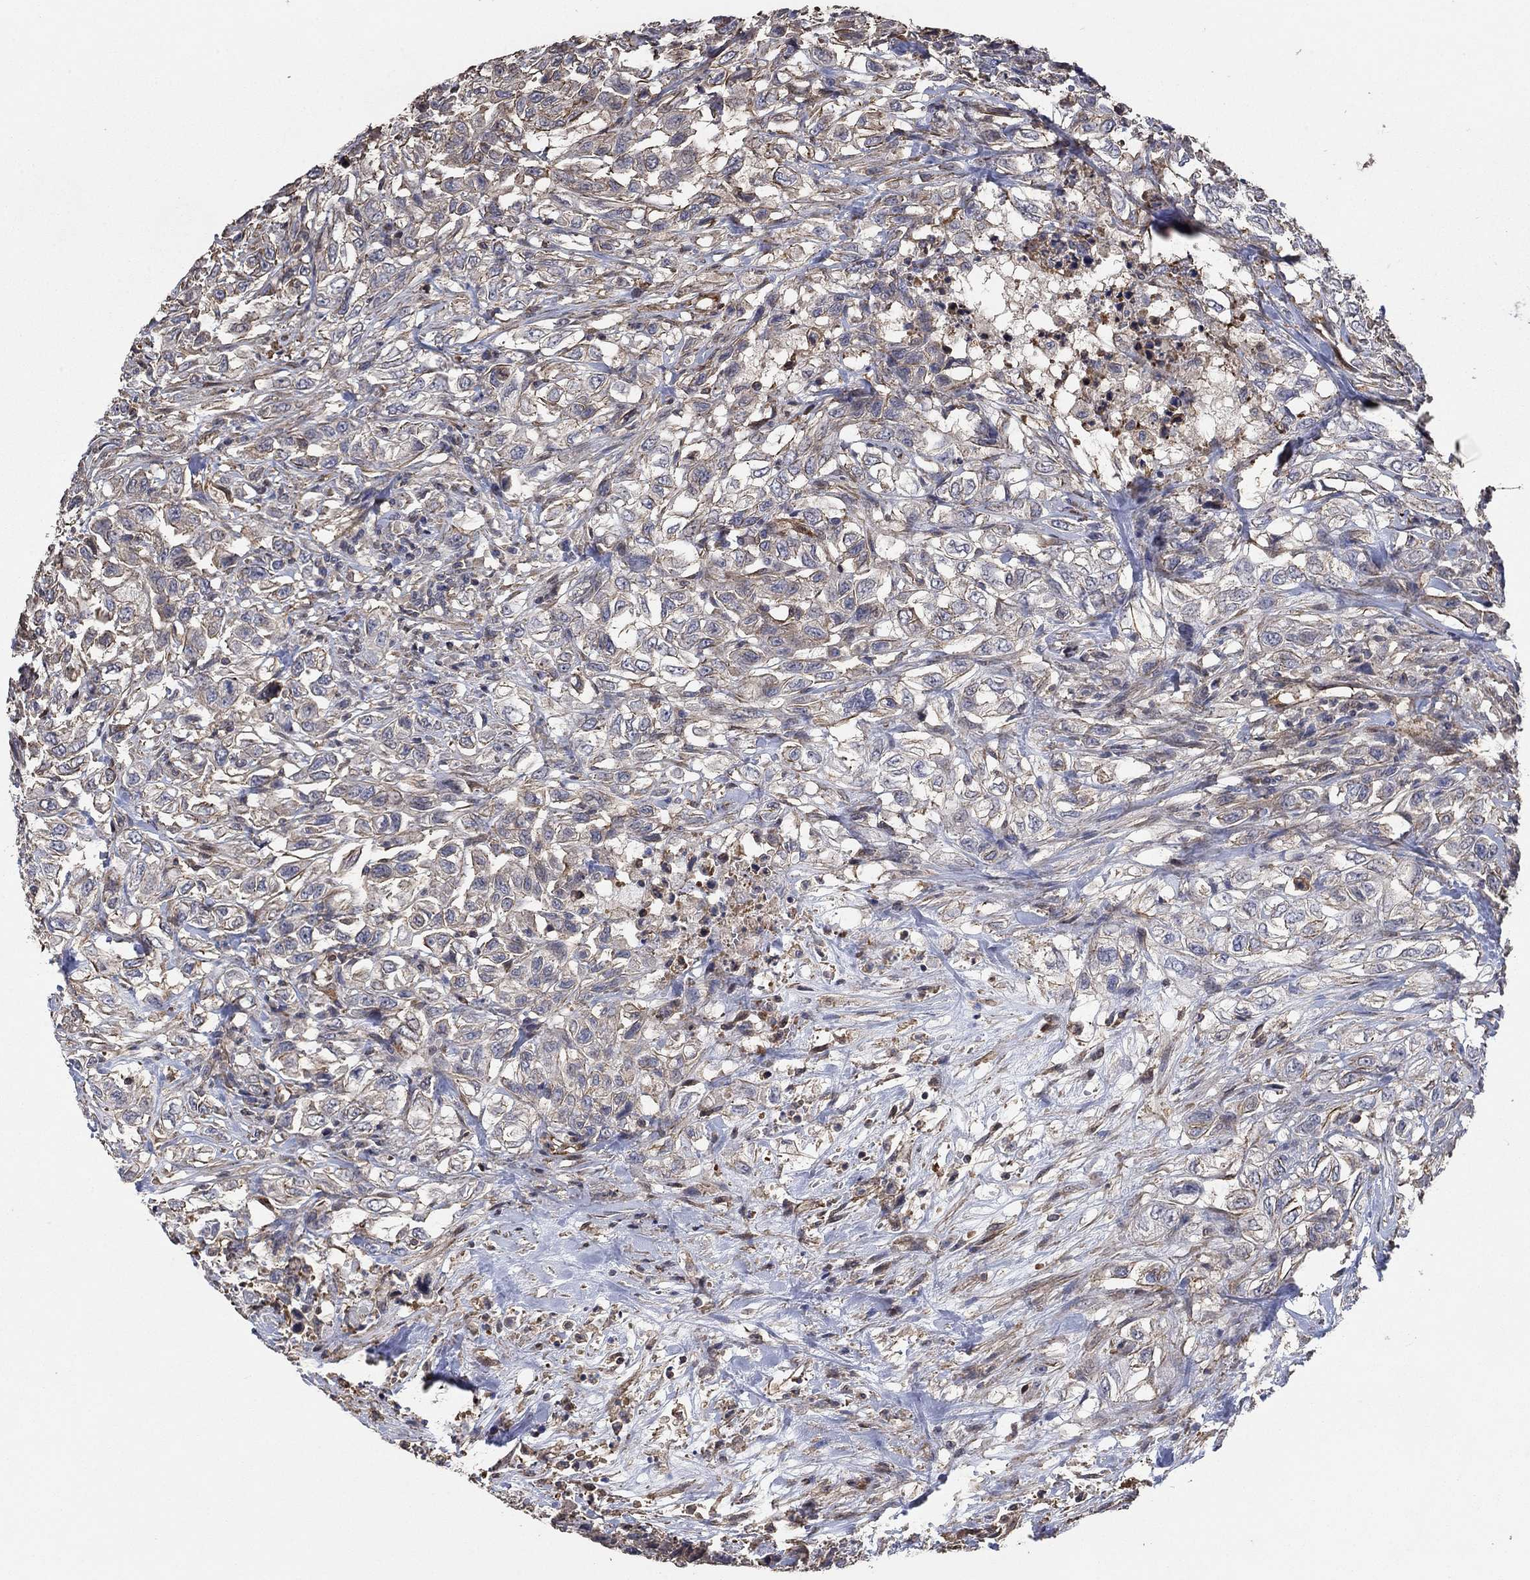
{"staining": {"intensity": "negative", "quantity": "none", "location": "none"}, "tissue": "urothelial cancer", "cell_type": "Tumor cells", "image_type": "cancer", "snomed": [{"axis": "morphology", "description": "Urothelial carcinoma, High grade"}, {"axis": "topography", "description": "Urinary bladder"}], "caption": "An immunohistochemistry (IHC) micrograph of urothelial carcinoma (high-grade) is shown. There is no staining in tumor cells of urothelial carcinoma (high-grade).", "gene": "PDE3A", "patient": {"sex": "female", "age": 56}}